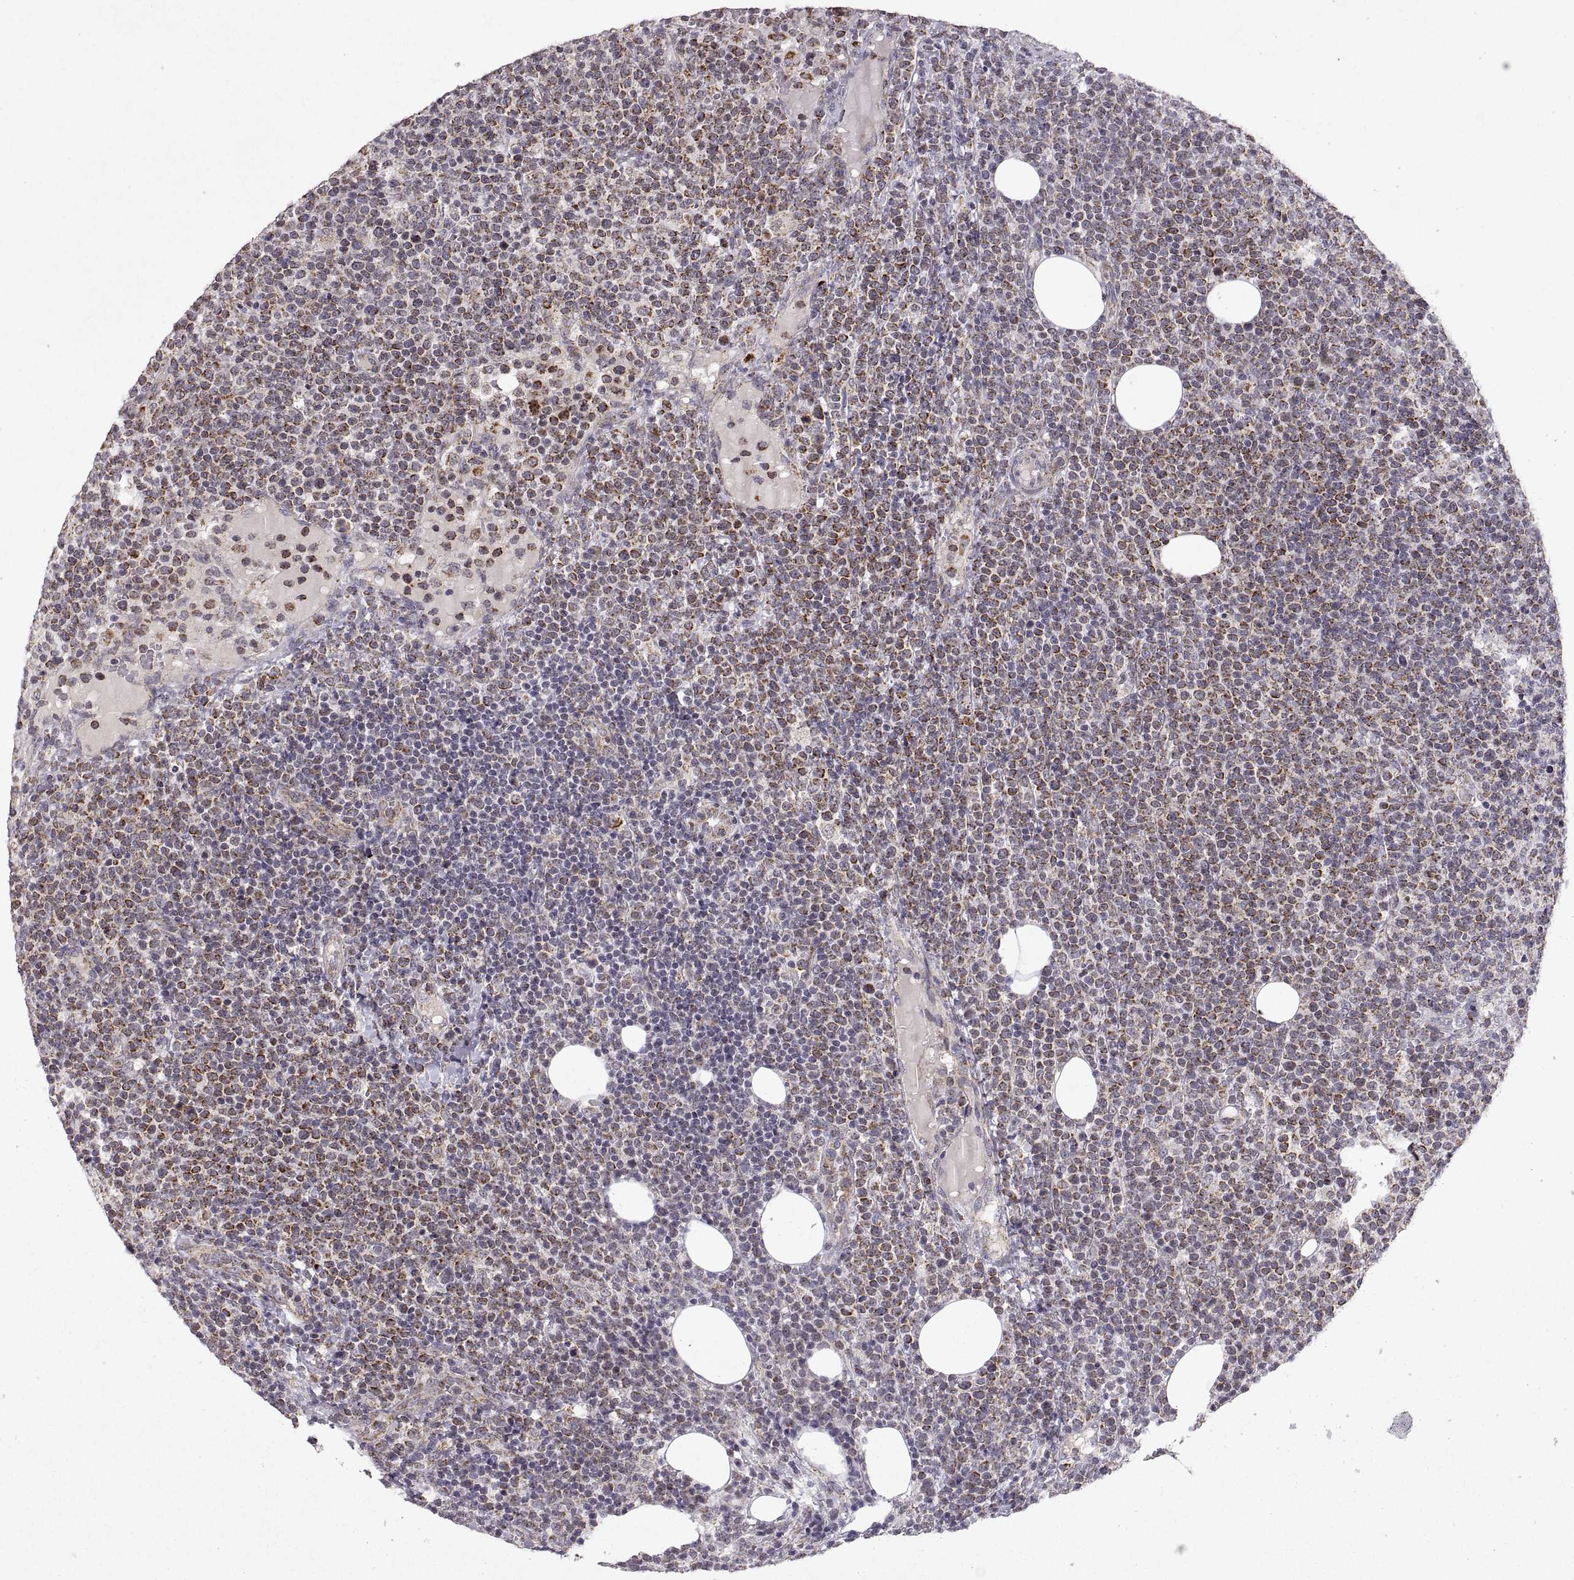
{"staining": {"intensity": "moderate", "quantity": "25%-75%", "location": "cytoplasmic/membranous"}, "tissue": "lymphoma", "cell_type": "Tumor cells", "image_type": "cancer", "snomed": [{"axis": "morphology", "description": "Malignant lymphoma, non-Hodgkin's type, High grade"}, {"axis": "topography", "description": "Lymph node"}], "caption": "High-magnification brightfield microscopy of lymphoma stained with DAB (3,3'-diaminobenzidine) (brown) and counterstained with hematoxylin (blue). tumor cells exhibit moderate cytoplasmic/membranous expression is appreciated in approximately25%-75% of cells.", "gene": "MANBAL", "patient": {"sex": "male", "age": 61}}